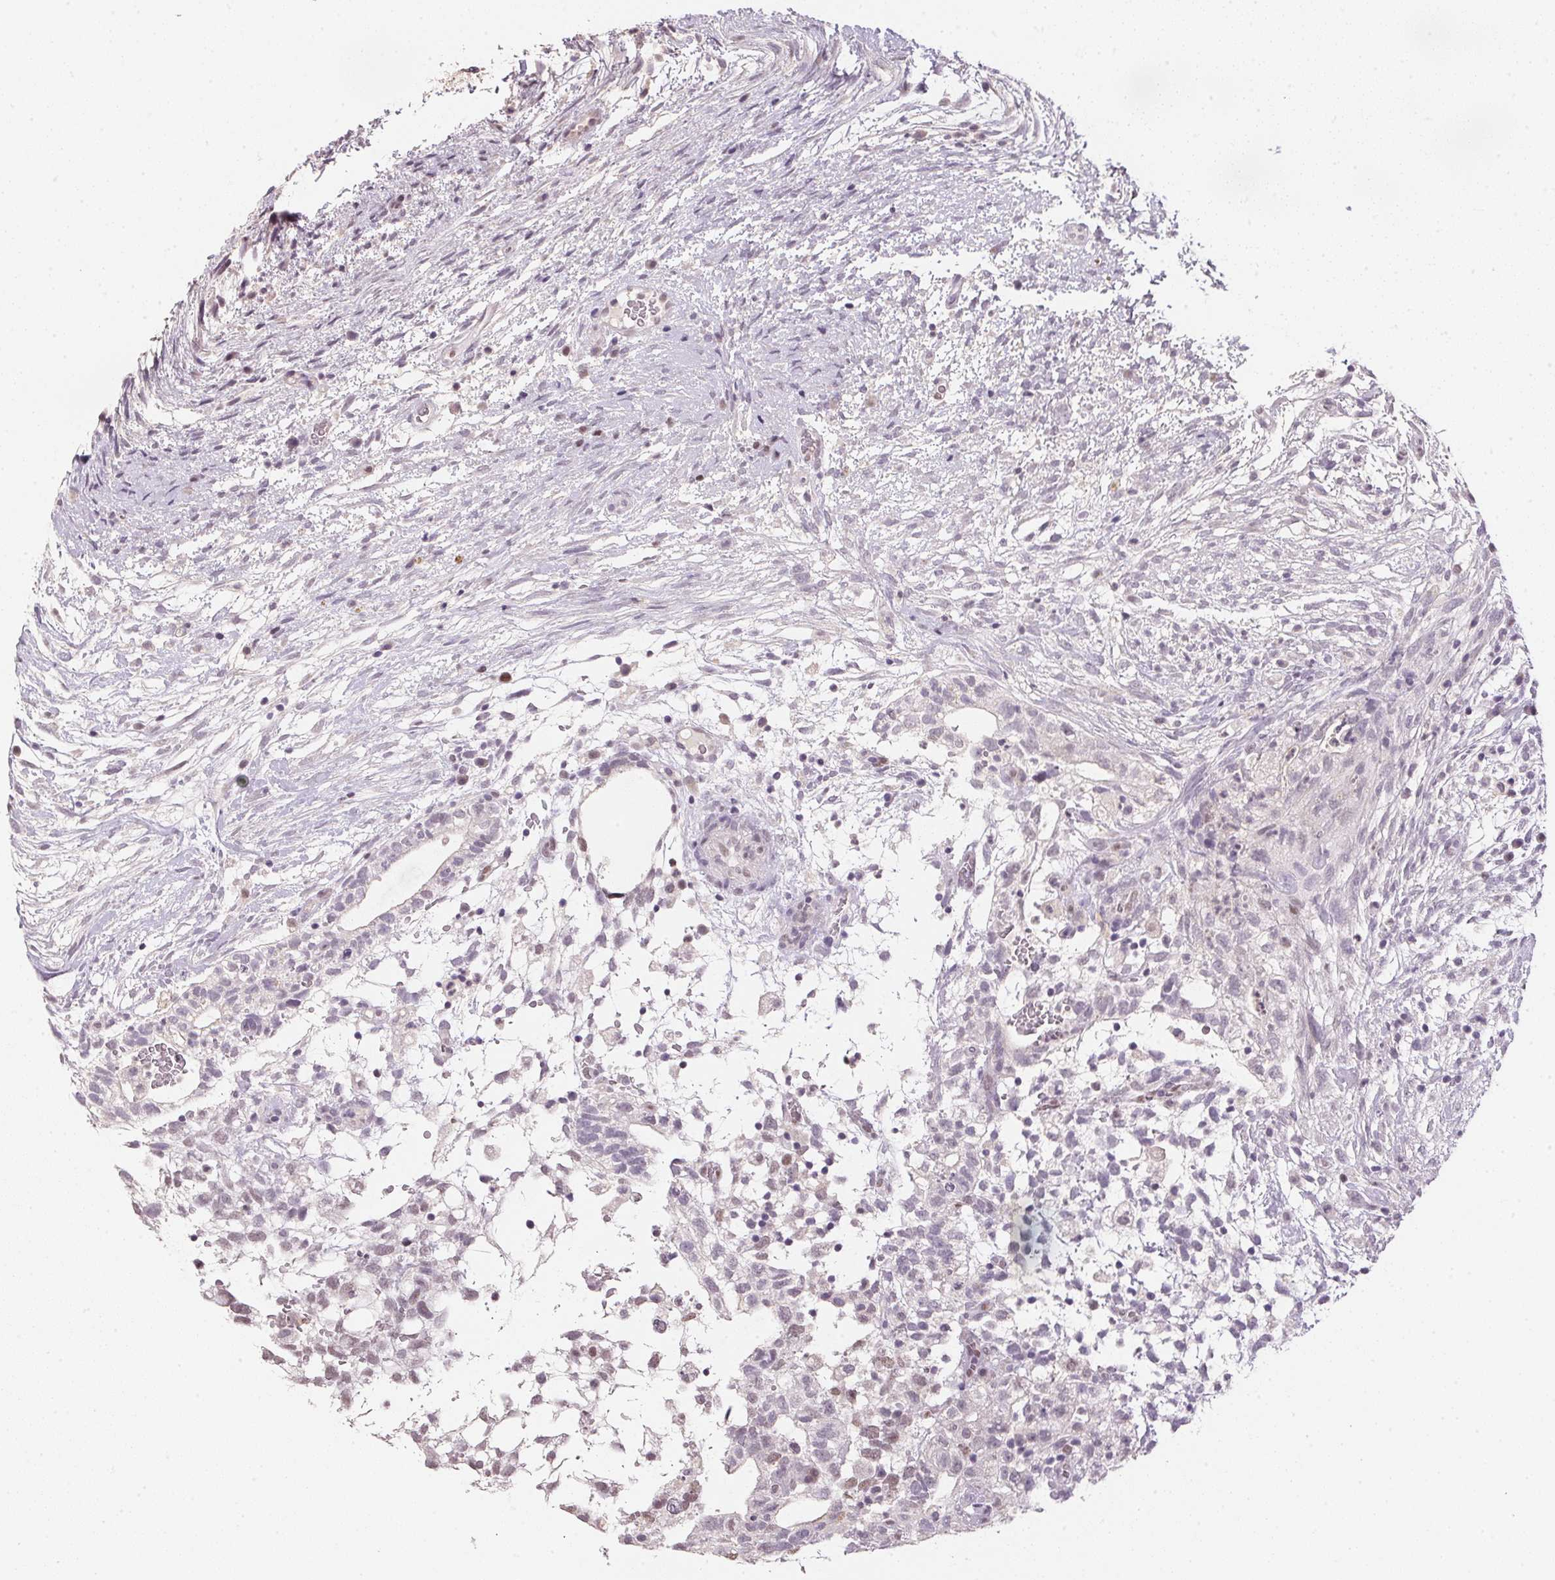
{"staining": {"intensity": "negative", "quantity": "none", "location": "none"}, "tissue": "testis cancer", "cell_type": "Tumor cells", "image_type": "cancer", "snomed": [{"axis": "morphology", "description": "Carcinoma, Embryonal, NOS"}, {"axis": "topography", "description": "Testis"}], "caption": "Immunohistochemical staining of embryonal carcinoma (testis) reveals no significant expression in tumor cells.", "gene": "POLR3G", "patient": {"sex": "male", "age": 32}}